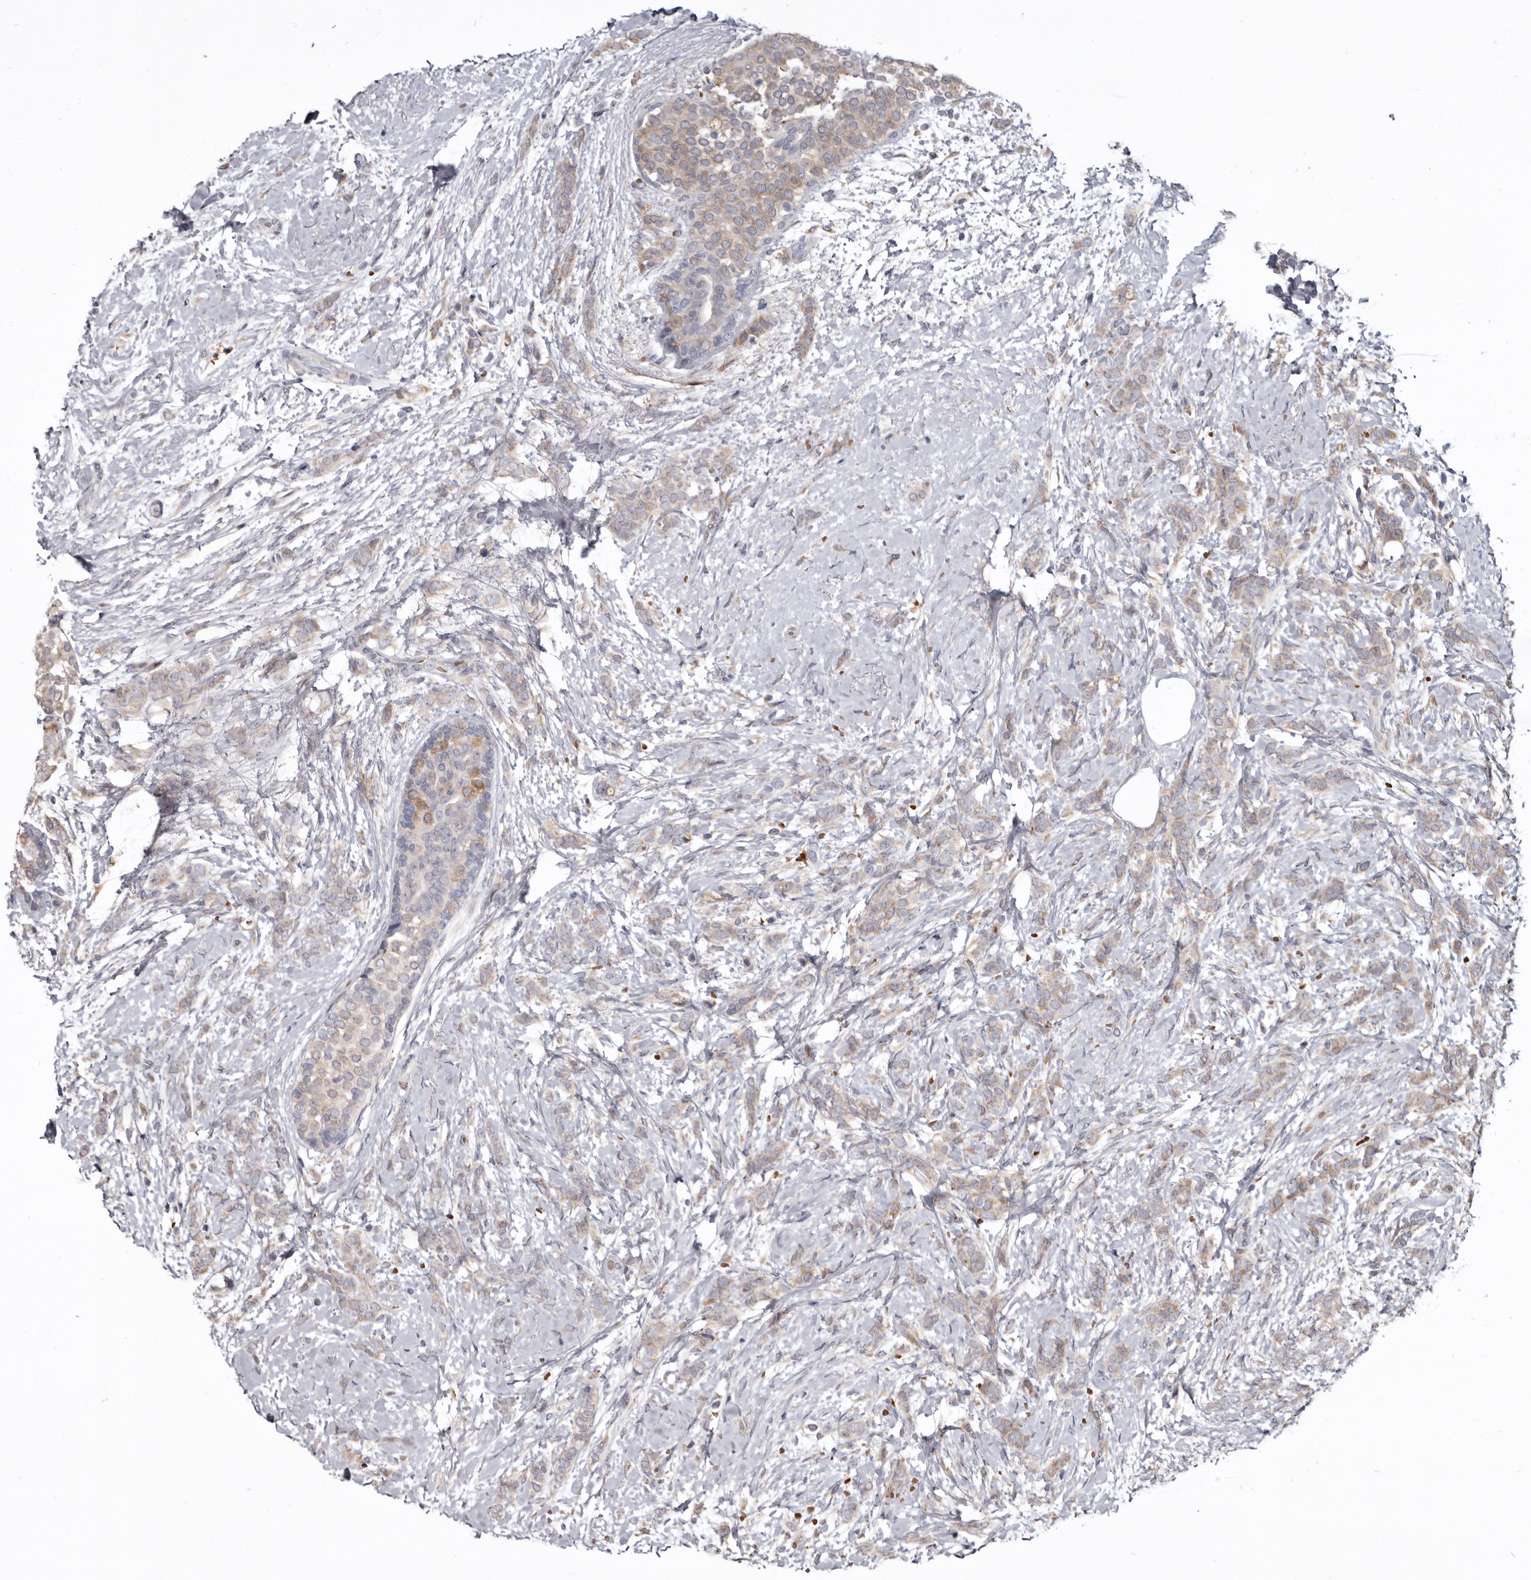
{"staining": {"intensity": "moderate", "quantity": "25%-75%", "location": "cytoplasmic/membranous"}, "tissue": "breast cancer", "cell_type": "Tumor cells", "image_type": "cancer", "snomed": [{"axis": "morphology", "description": "Lobular carcinoma, in situ"}, {"axis": "morphology", "description": "Lobular carcinoma"}, {"axis": "topography", "description": "Breast"}], "caption": "Breast lobular carcinoma stained with immunohistochemistry exhibits moderate cytoplasmic/membranous expression in about 25%-75% of tumor cells.", "gene": "NENF", "patient": {"sex": "female", "age": 41}}